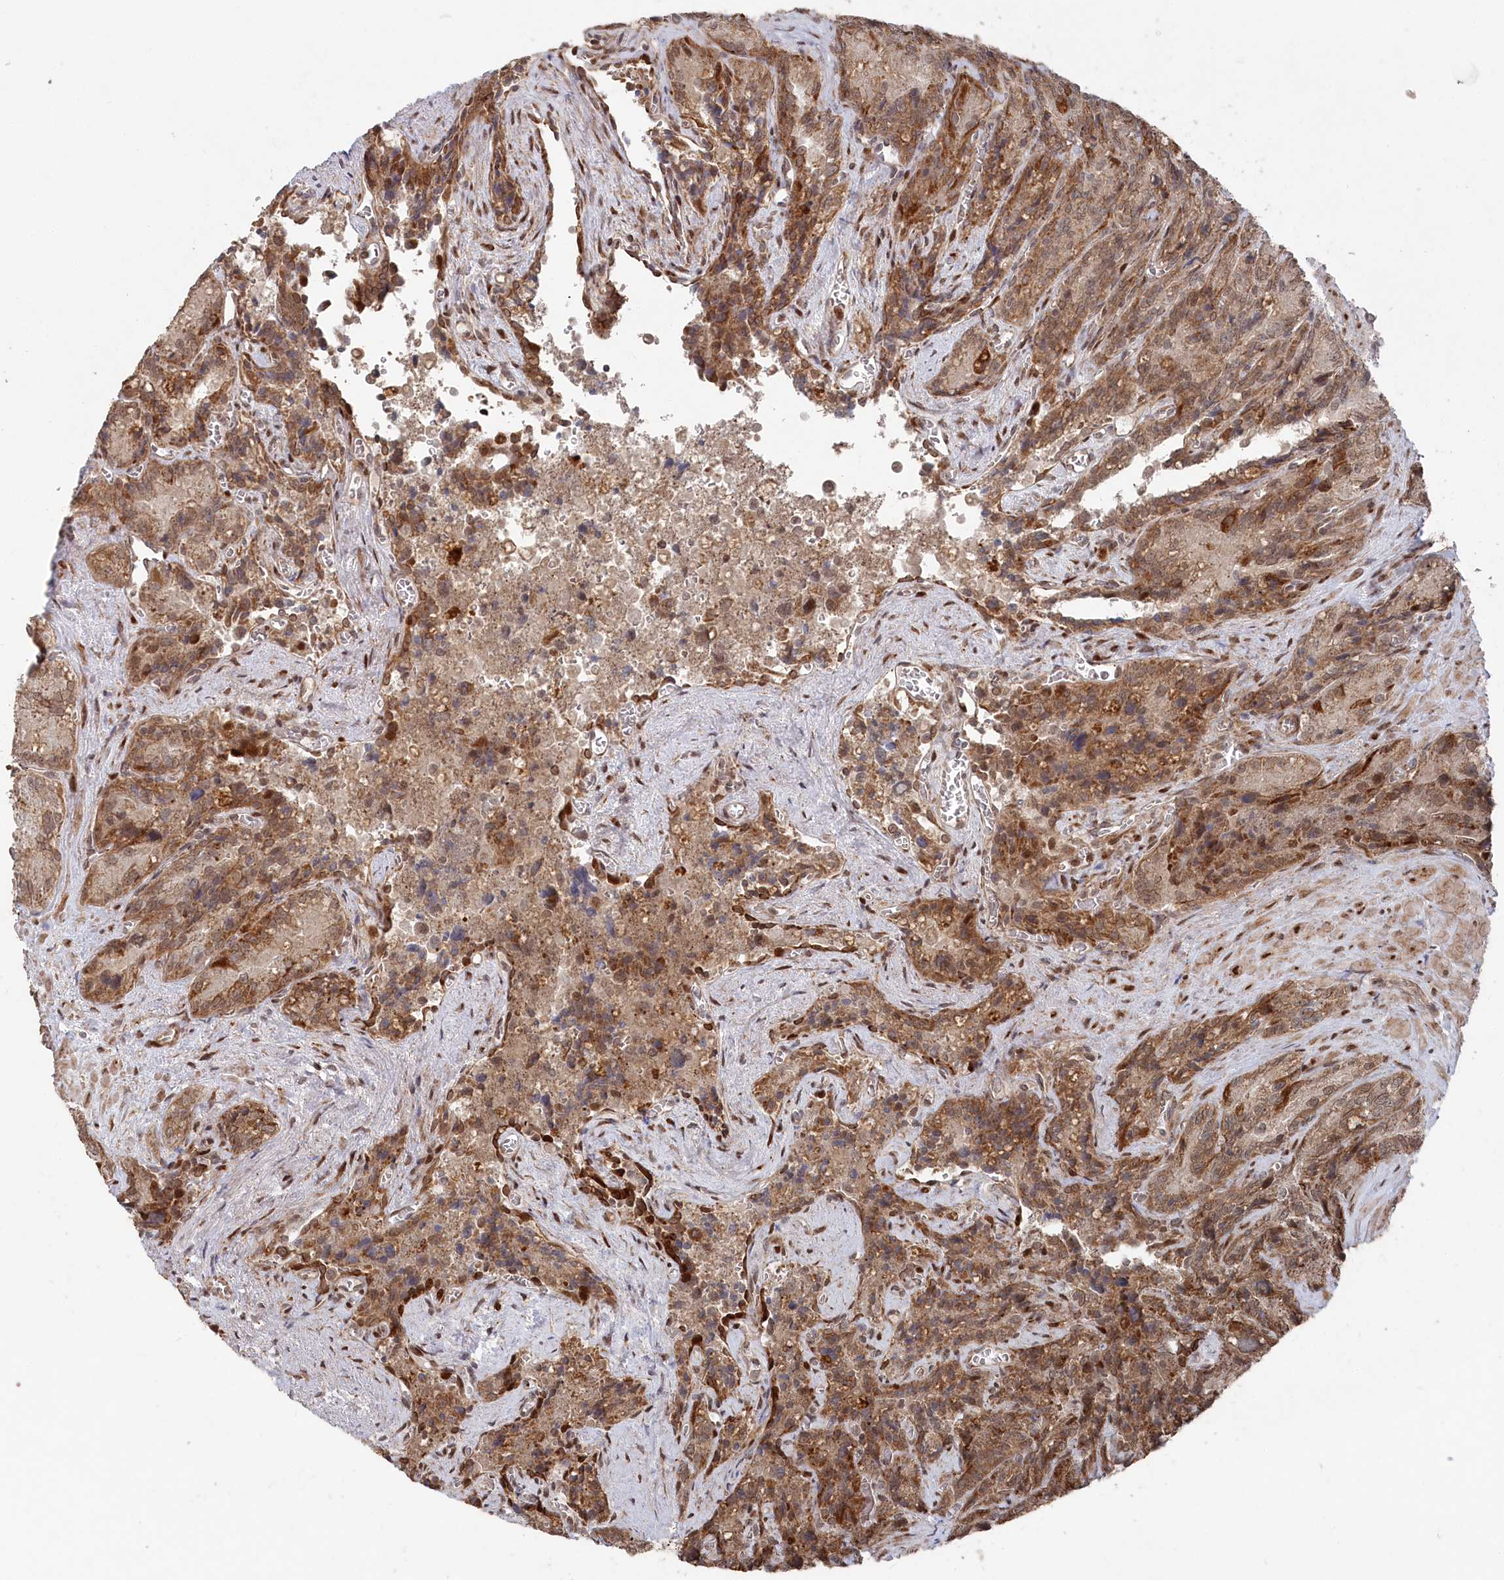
{"staining": {"intensity": "moderate", "quantity": "25%-75%", "location": "cytoplasmic/membranous,nuclear"}, "tissue": "seminal vesicle", "cell_type": "Glandular cells", "image_type": "normal", "snomed": [{"axis": "morphology", "description": "Normal tissue, NOS"}, {"axis": "topography", "description": "Seminal veicle"}], "caption": "A high-resolution photomicrograph shows IHC staining of normal seminal vesicle, which reveals moderate cytoplasmic/membranous,nuclear expression in approximately 25%-75% of glandular cells.", "gene": "POLR3A", "patient": {"sex": "male", "age": 62}}